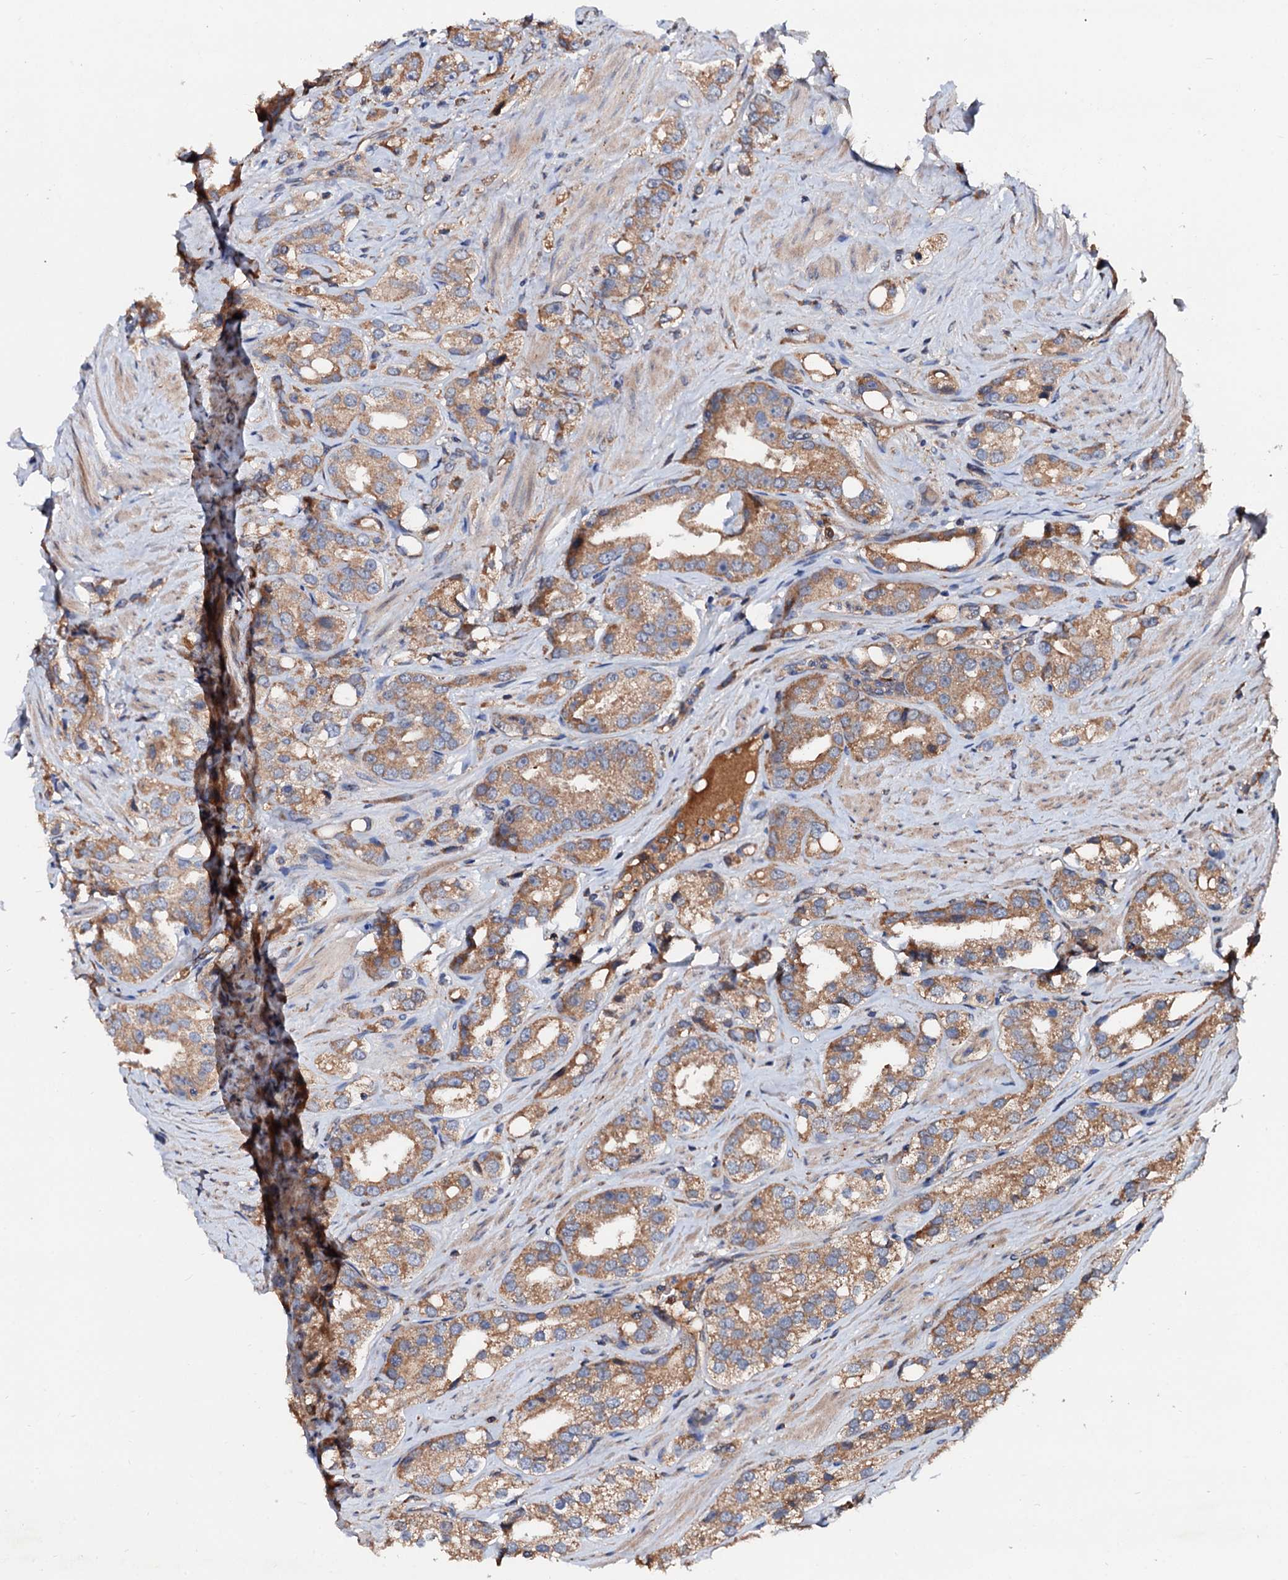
{"staining": {"intensity": "moderate", "quantity": ">75%", "location": "cytoplasmic/membranous"}, "tissue": "prostate cancer", "cell_type": "Tumor cells", "image_type": "cancer", "snomed": [{"axis": "morphology", "description": "Adenocarcinoma, NOS"}, {"axis": "topography", "description": "Prostate"}], "caption": "Adenocarcinoma (prostate) was stained to show a protein in brown. There is medium levels of moderate cytoplasmic/membranous positivity in about >75% of tumor cells.", "gene": "EXTL1", "patient": {"sex": "male", "age": 79}}